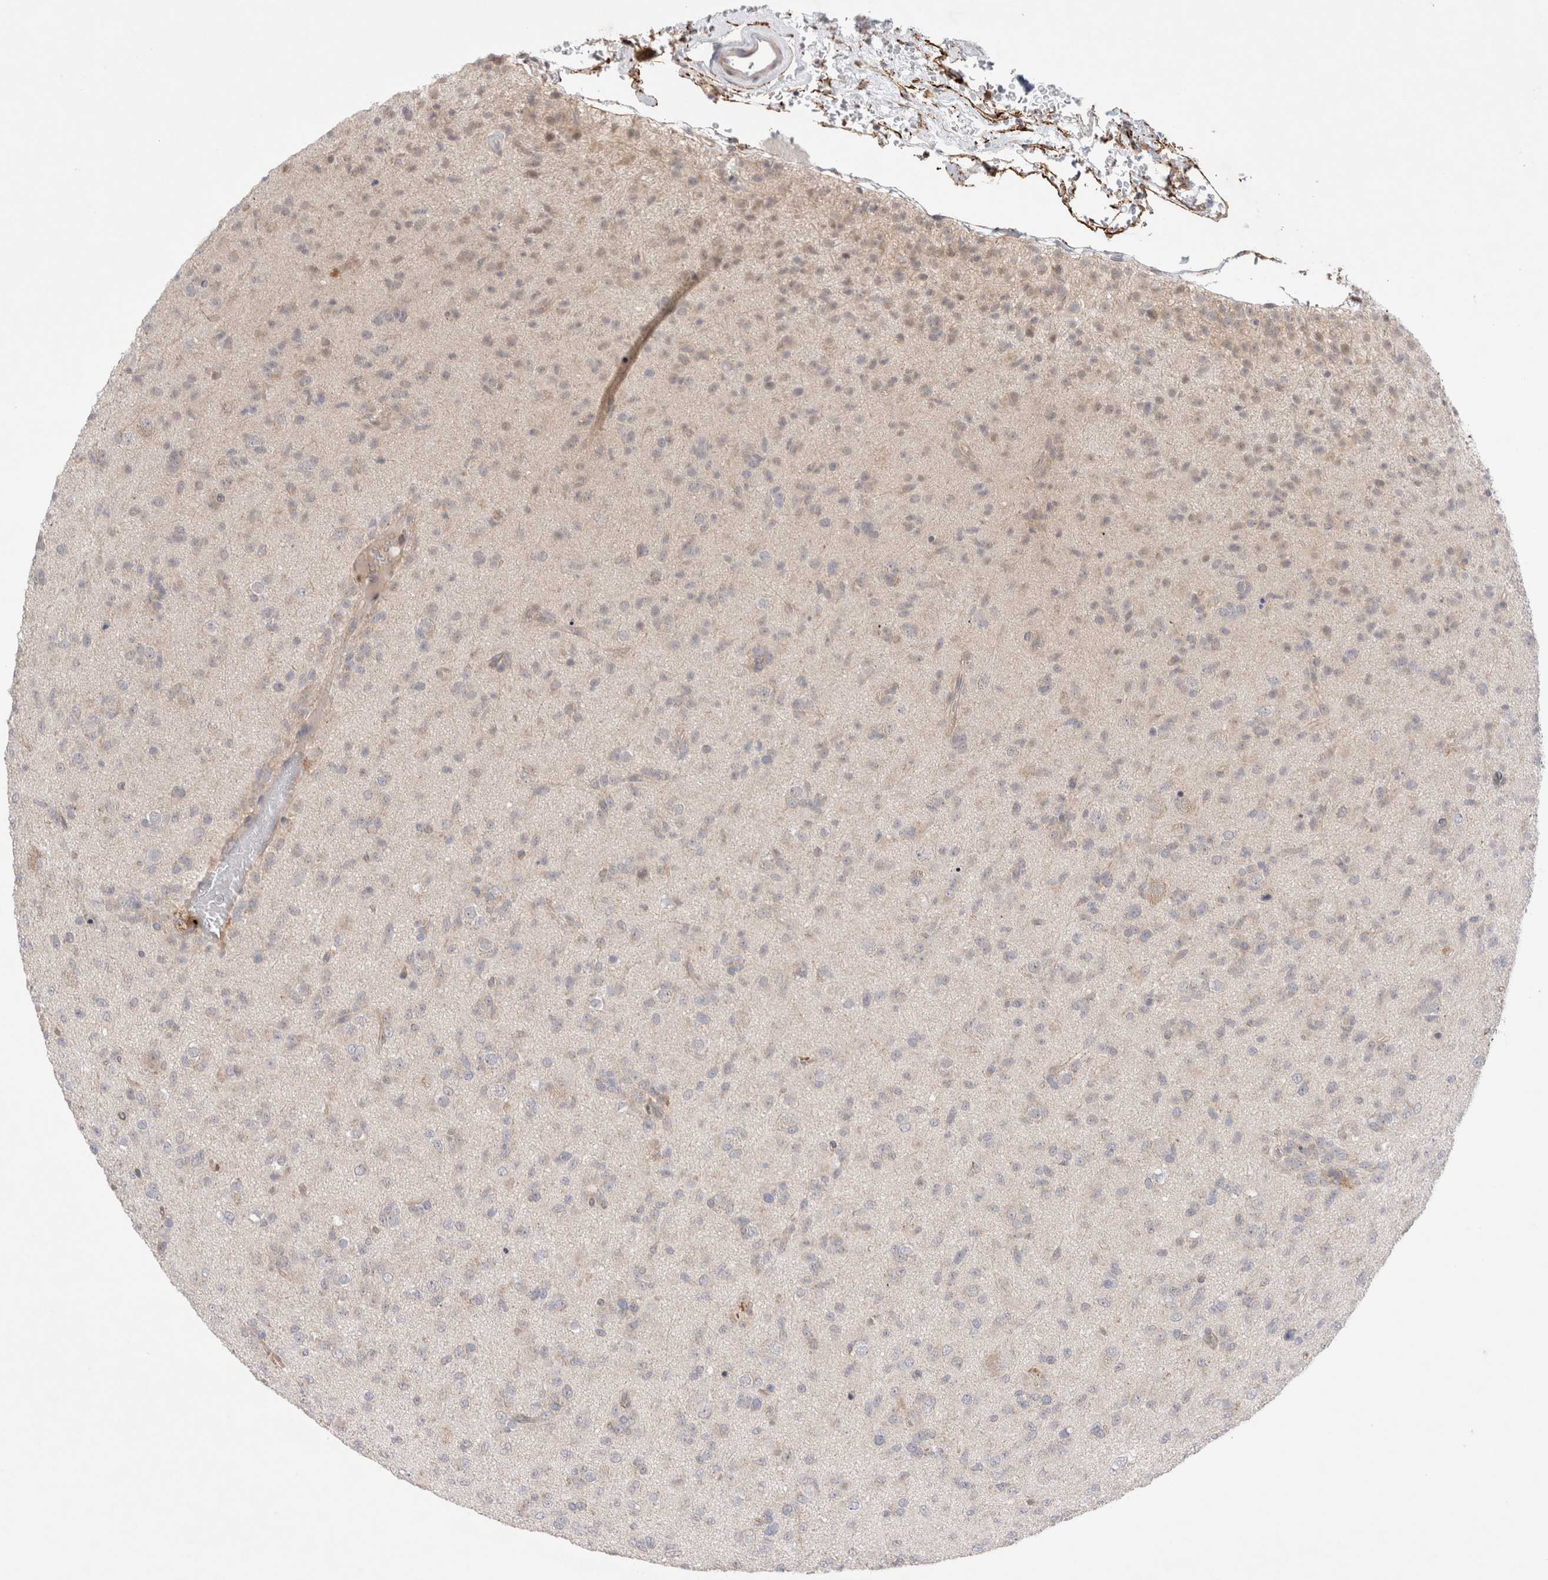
{"staining": {"intensity": "negative", "quantity": "none", "location": "none"}, "tissue": "glioma", "cell_type": "Tumor cells", "image_type": "cancer", "snomed": [{"axis": "morphology", "description": "Glioma, malignant, Low grade"}, {"axis": "topography", "description": "Brain"}], "caption": "A micrograph of malignant glioma (low-grade) stained for a protein shows no brown staining in tumor cells.", "gene": "GSDMB", "patient": {"sex": "male", "age": 65}}